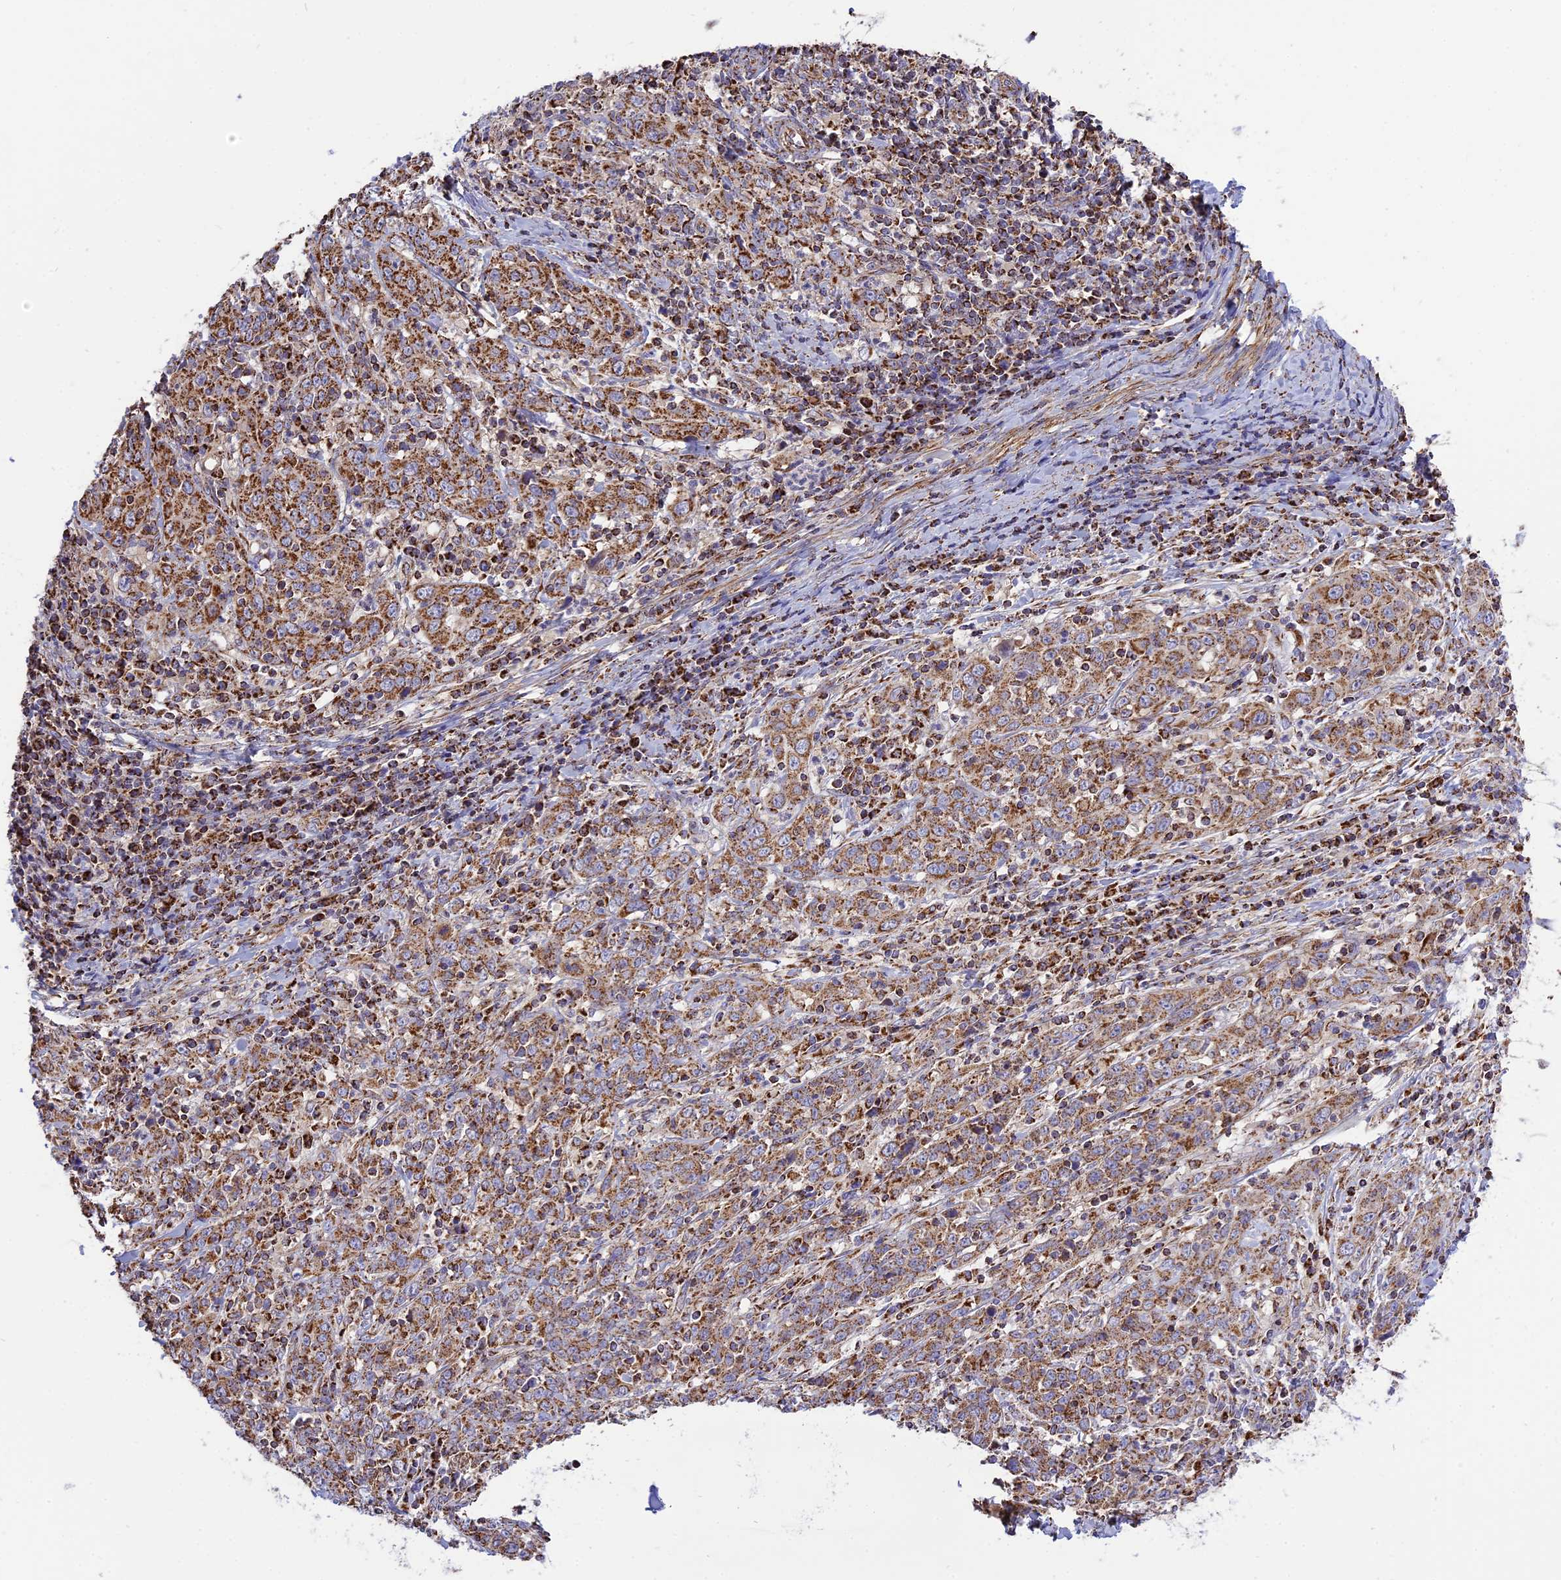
{"staining": {"intensity": "moderate", "quantity": ">75%", "location": "cytoplasmic/membranous"}, "tissue": "cervical cancer", "cell_type": "Tumor cells", "image_type": "cancer", "snomed": [{"axis": "morphology", "description": "Squamous cell carcinoma, NOS"}, {"axis": "topography", "description": "Cervix"}], "caption": "There is medium levels of moderate cytoplasmic/membranous expression in tumor cells of cervical squamous cell carcinoma, as demonstrated by immunohistochemical staining (brown color).", "gene": "TTC4", "patient": {"sex": "female", "age": 46}}